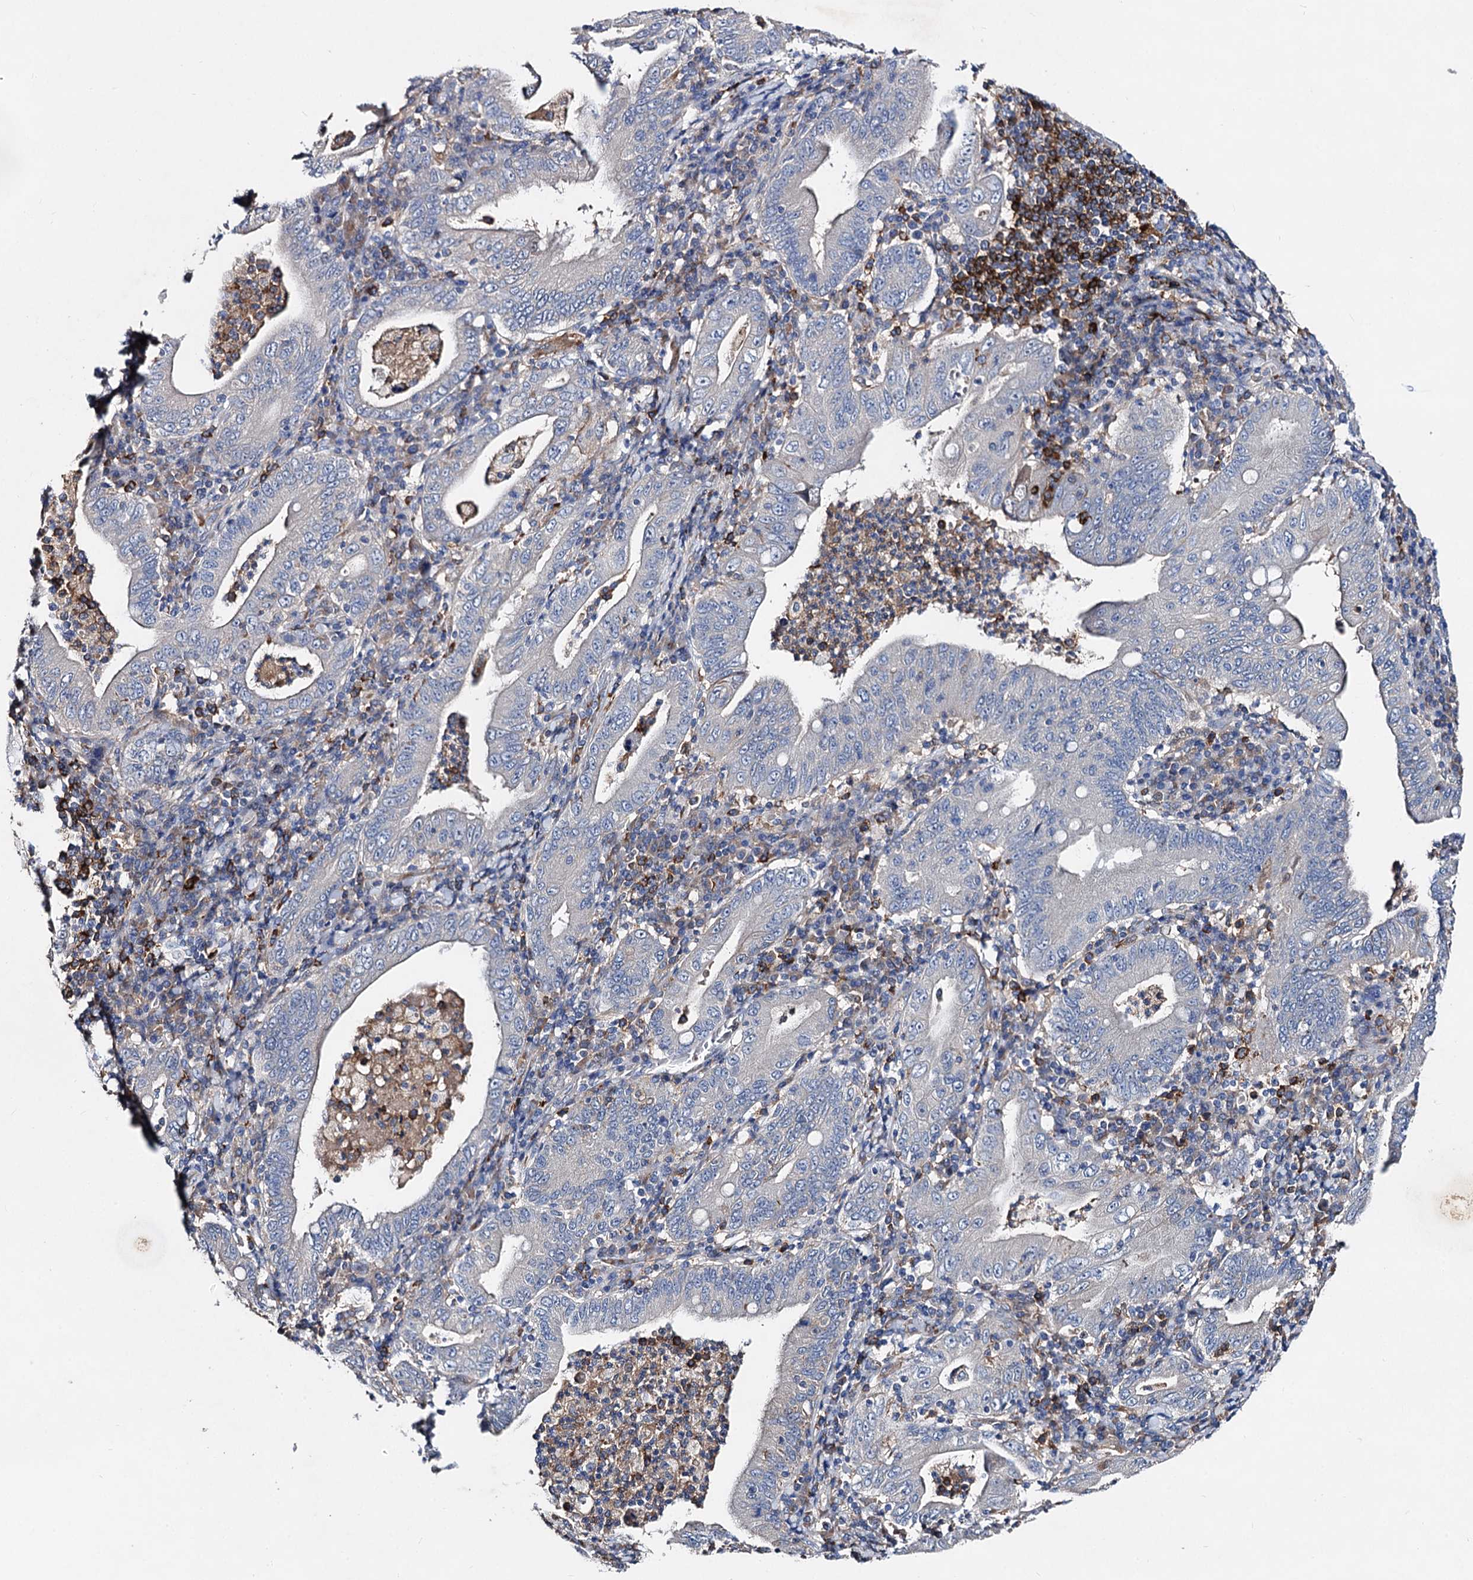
{"staining": {"intensity": "negative", "quantity": "none", "location": "none"}, "tissue": "stomach cancer", "cell_type": "Tumor cells", "image_type": "cancer", "snomed": [{"axis": "morphology", "description": "Normal tissue, NOS"}, {"axis": "morphology", "description": "Adenocarcinoma, NOS"}, {"axis": "topography", "description": "Esophagus"}, {"axis": "topography", "description": "Stomach, upper"}, {"axis": "topography", "description": "Peripheral nerve tissue"}], "caption": "A high-resolution image shows immunohistochemistry (IHC) staining of stomach cancer, which shows no significant expression in tumor cells. The staining is performed using DAB brown chromogen with nuclei counter-stained in using hematoxylin.", "gene": "HVCN1", "patient": {"sex": "male", "age": 62}}